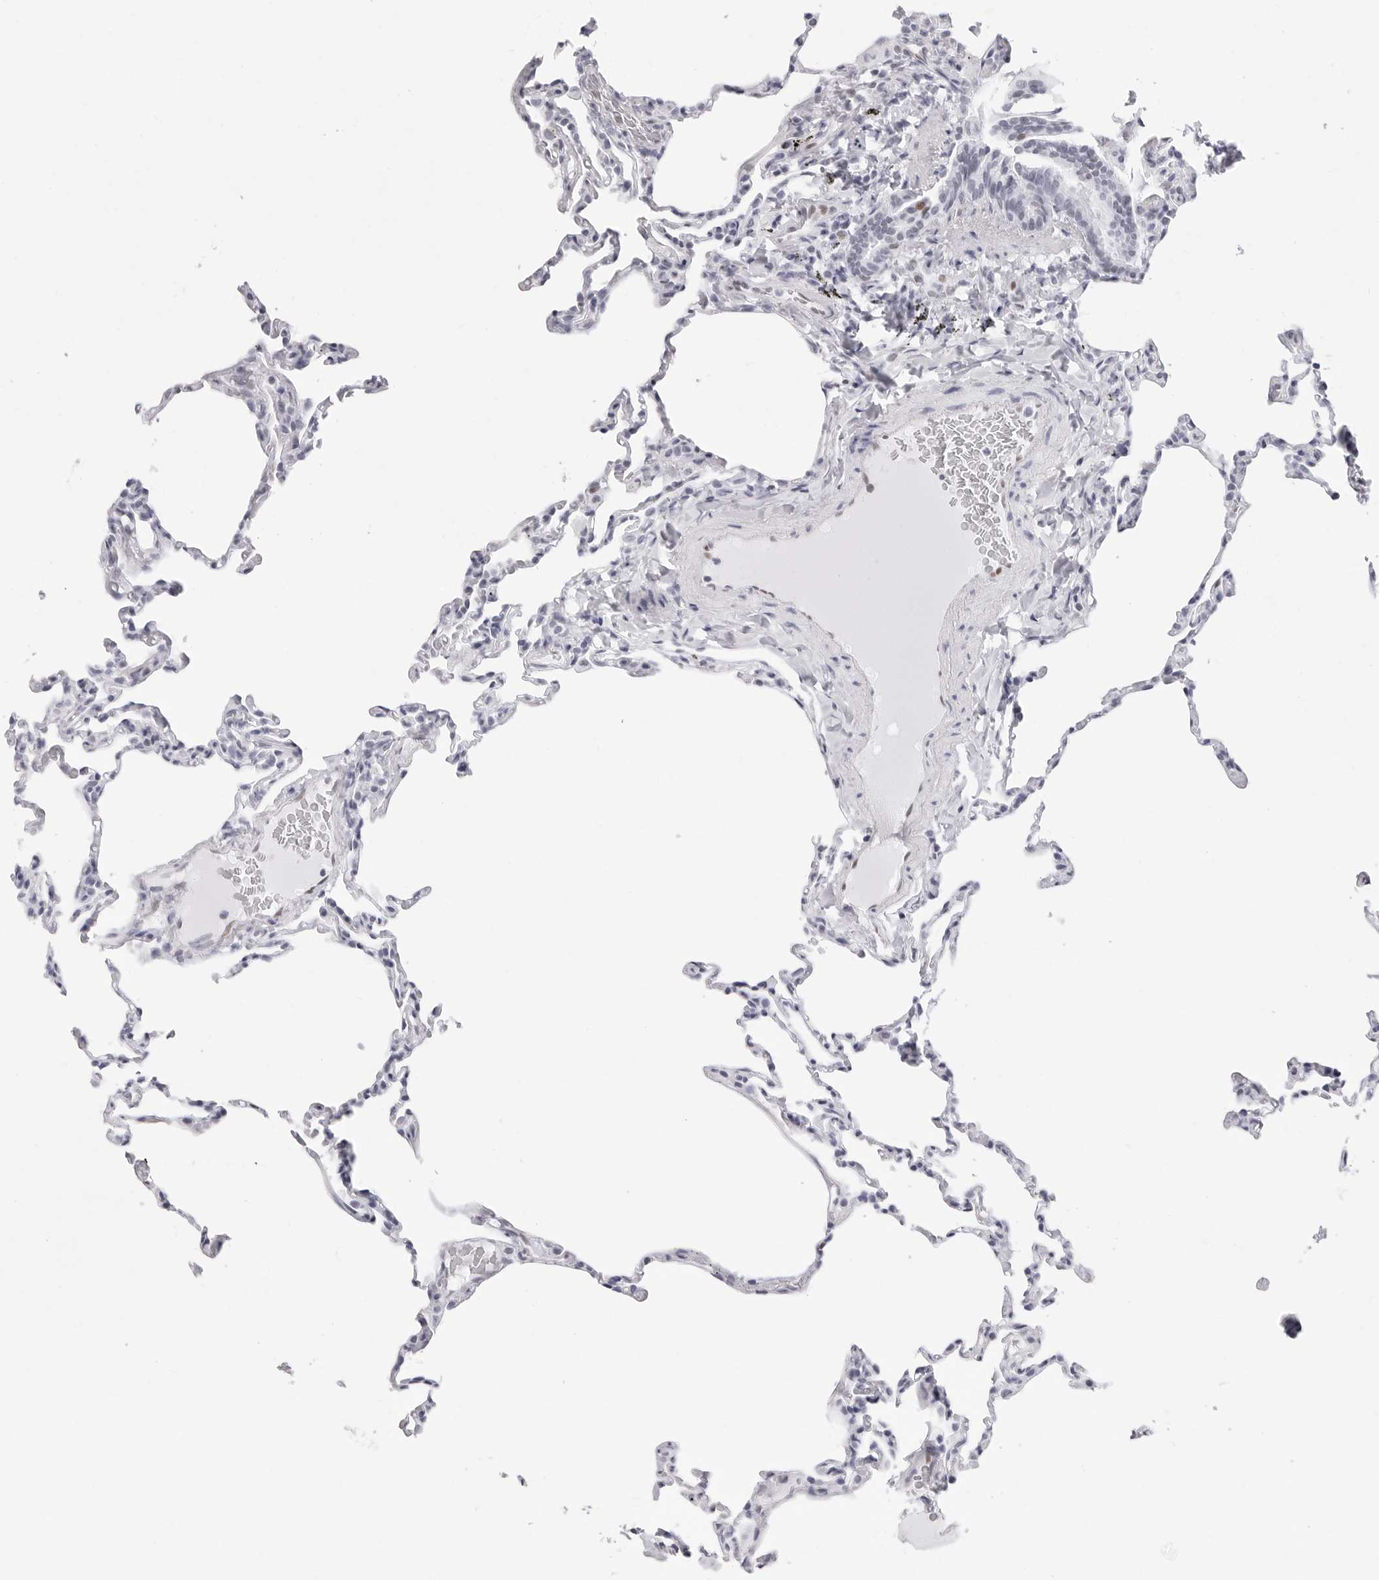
{"staining": {"intensity": "negative", "quantity": "none", "location": "none"}, "tissue": "lung", "cell_type": "Alveolar cells", "image_type": "normal", "snomed": [{"axis": "morphology", "description": "Normal tissue, NOS"}, {"axis": "topography", "description": "Lung"}], "caption": "Immunohistochemistry (IHC) of normal lung shows no positivity in alveolar cells.", "gene": "NASP", "patient": {"sex": "male", "age": 20}}